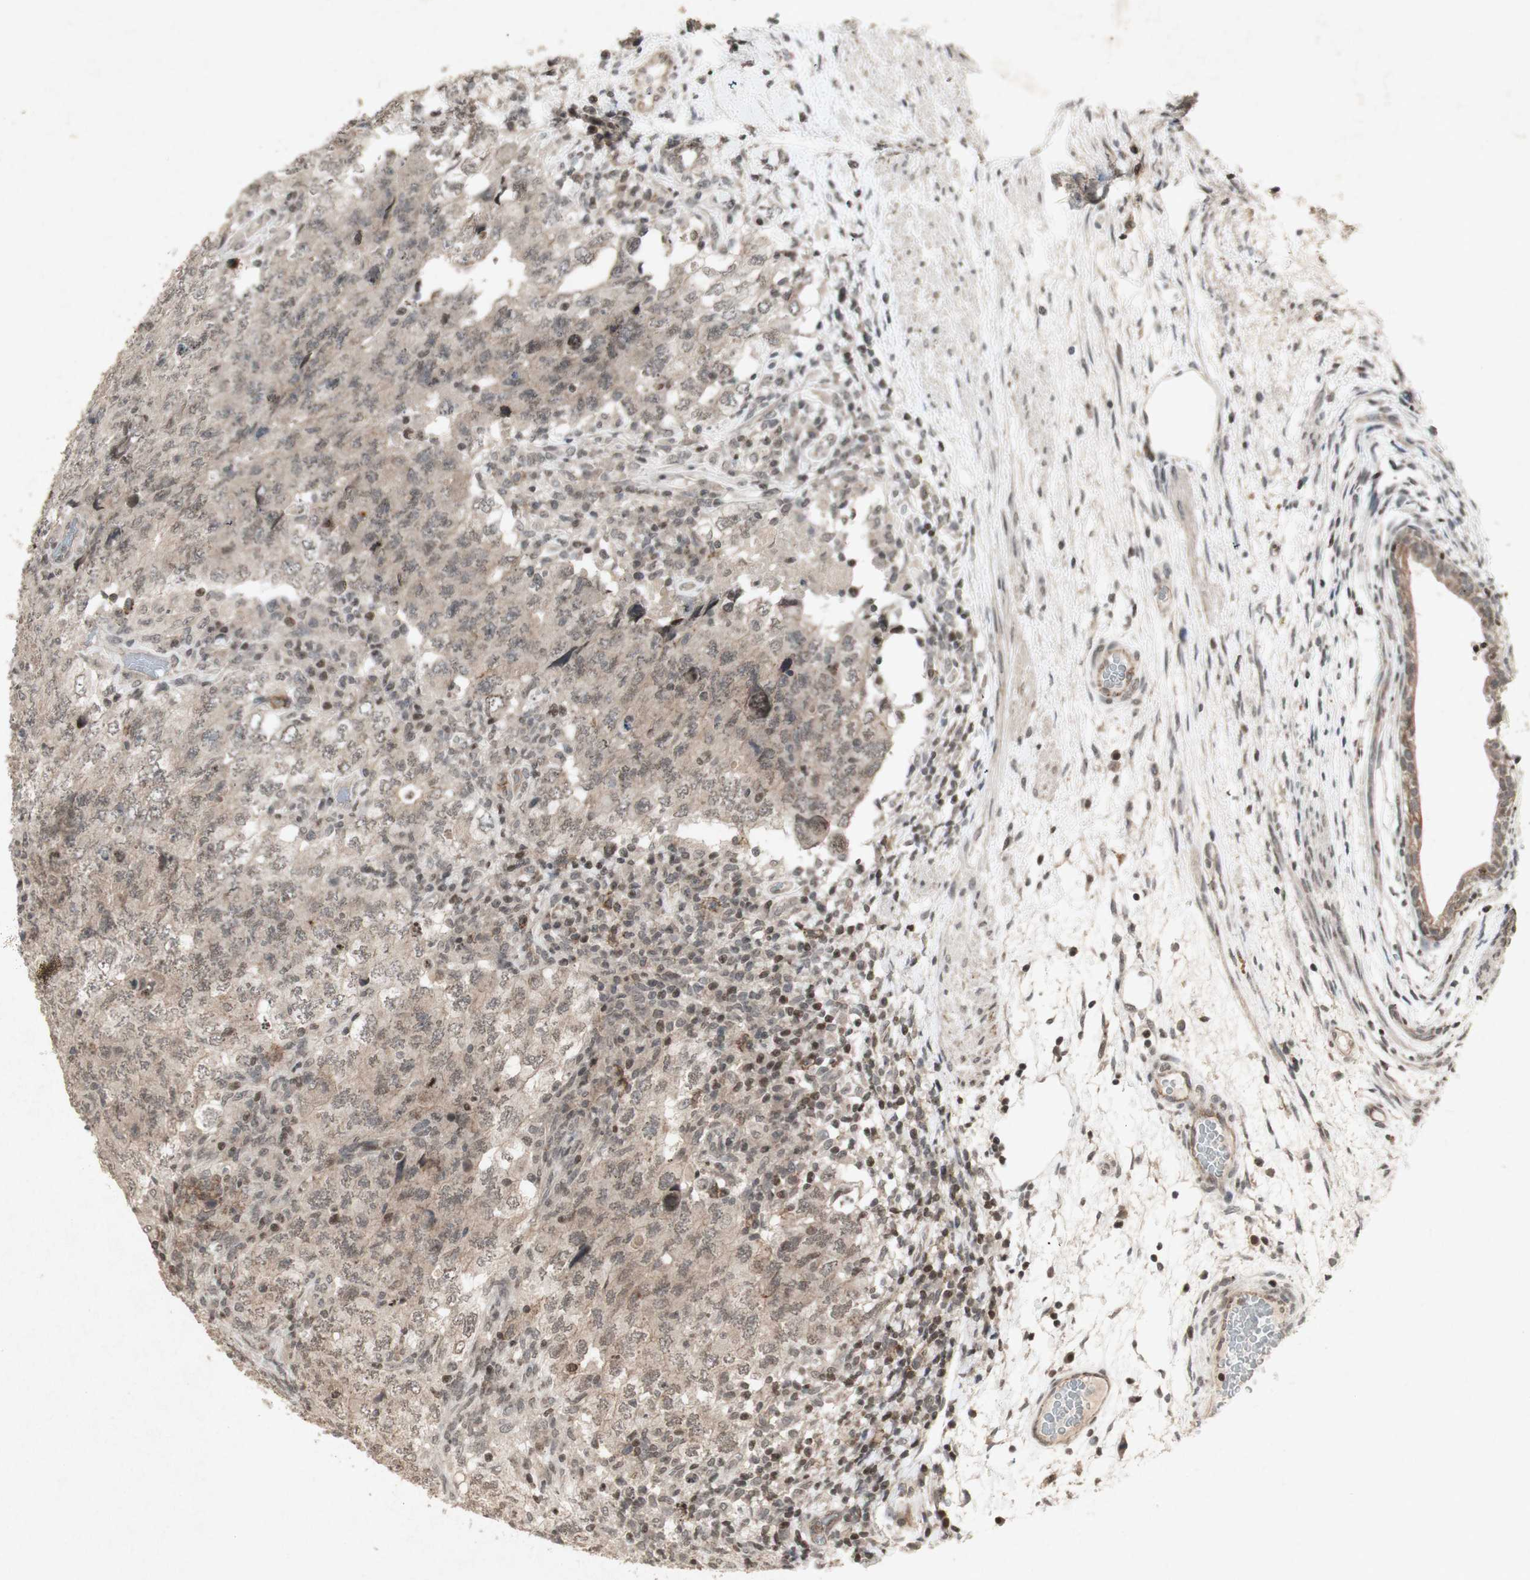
{"staining": {"intensity": "weak", "quantity": ">75%", "location": "cytoplasmic/membranous"}, "tissue": "testis cancer", "cell_type": "Tumor cells", "image_type": "cancer", "snomed": [{"axis": "morphology", "description": "Carcinoma, Embryonal, NOS"}, {"axis": "topography", "description": "Testis"}], "caption": "Protein expression analysis of testis embryonal carcinoma reveals weak cytoplasmic/membranous staining in approximately >75% of tumor cells.", "gene": "PLXNA1", "patient": {"sex": "male", "age": 26}}